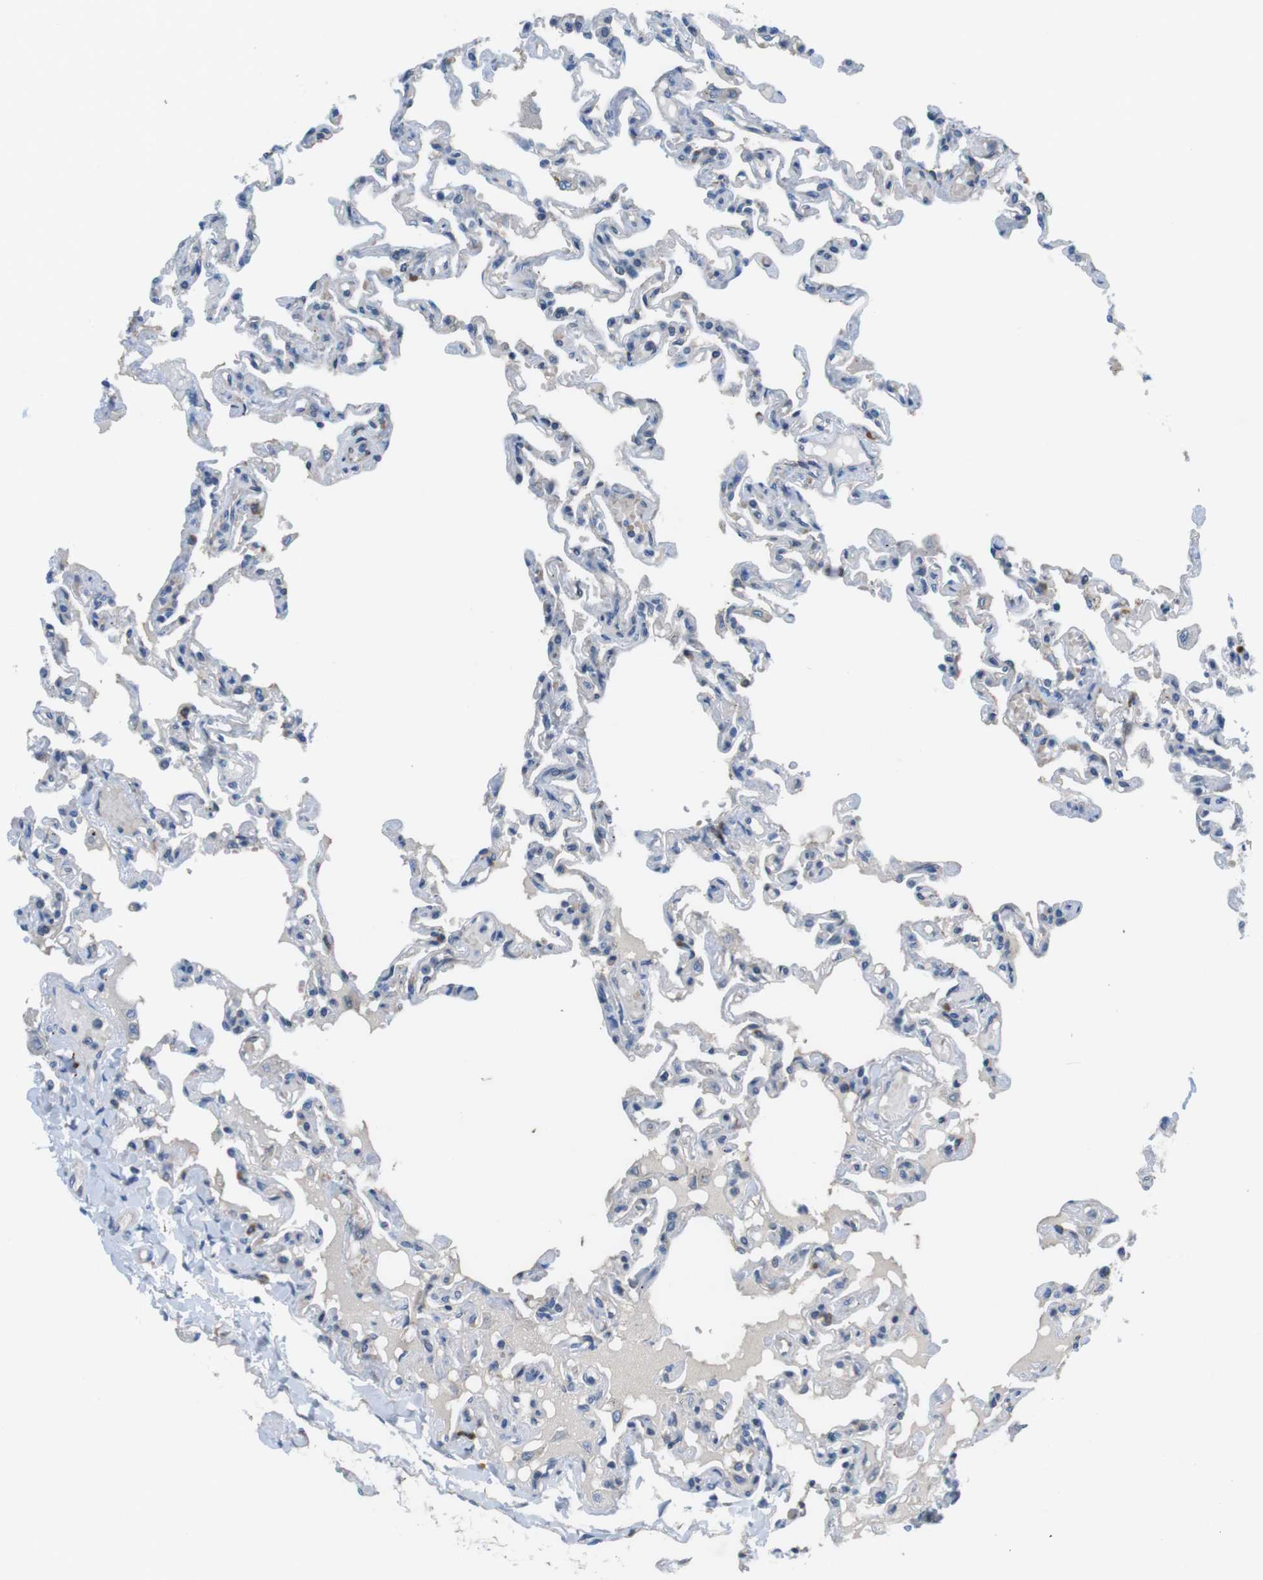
{"staining": {"intensity": "negative", "quantity": "none", "location": "none"}, "tissue": "lung", "cell_type": "Alveolar cells", "image_type": "normal", "snomed": [{"axis": "morphology", "description": "Normal tissue, NOS"}, {"axis": "topography", "description": "Lung"}], "caption": "Alveolar cells are negative for brown protein staining in normal lung. The staining was performed using DAB (3,3'-diaminobenzidine) to visualize the protein expression in brown, while the nuclei were stained in blue with hematoxylin (Magnification: 20x).", "gene": "DCLK1", "patient": {"sex": "male", "age": 21}}